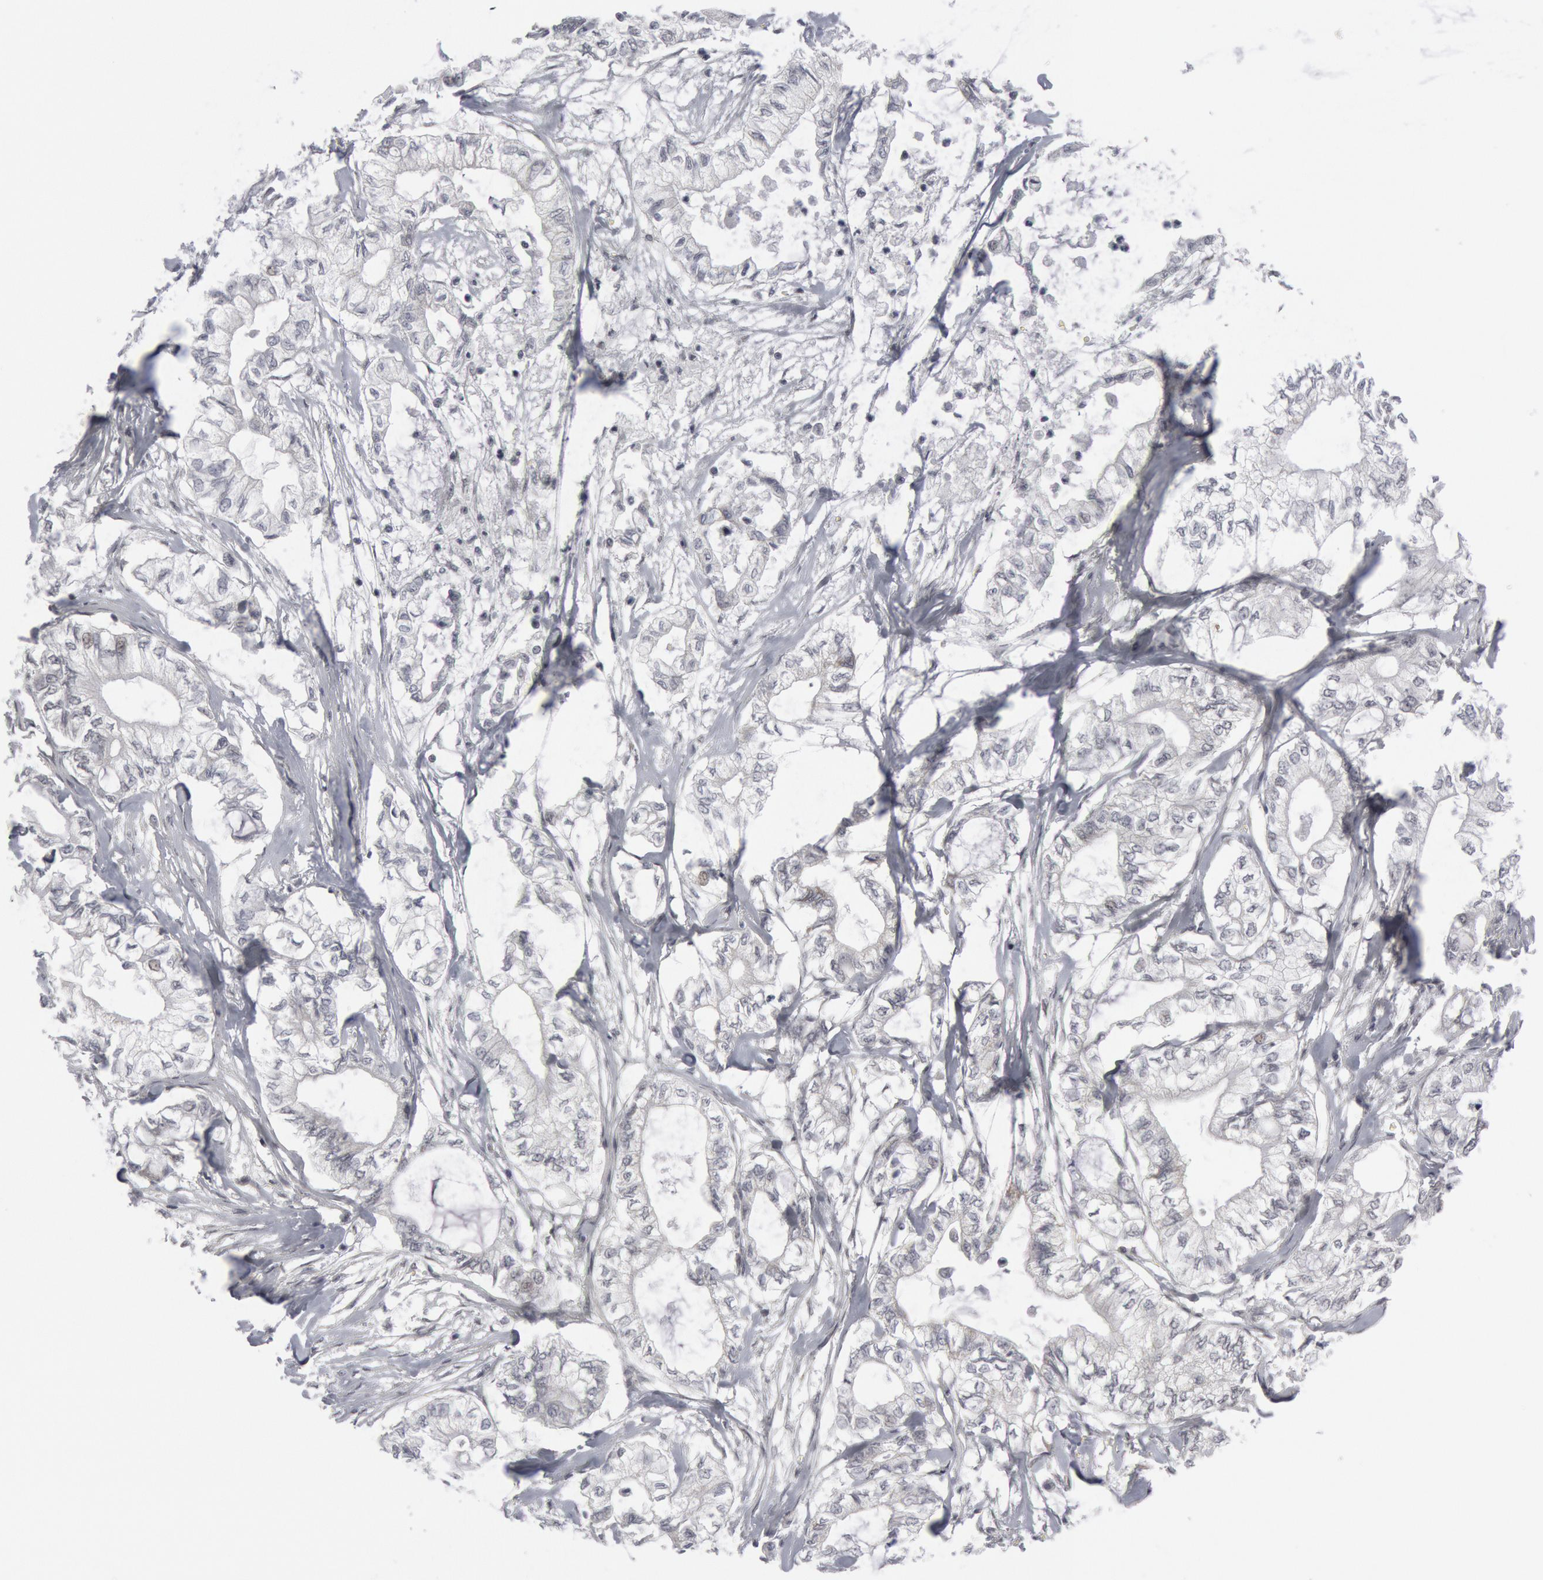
{"staining": {"intensity": "negative", "quantity": "none", "location": "none"}, "tissue": "pancreatic cancer", "cell_type": "Tumor cells", "image_type": "cancer", "snomed": [{"axis": "morphology", "description": "Adenocarcinoma, NOS"}, {"axis": "topography", "description": "Pancreas"}], "caption": "This is an immunohistochemistry micrograph of human adenocarcinoma (pancreatic). There is no expression in tumor cells.", "gene": "CASP9", "patient": {"sex": "male", "age": 79}}